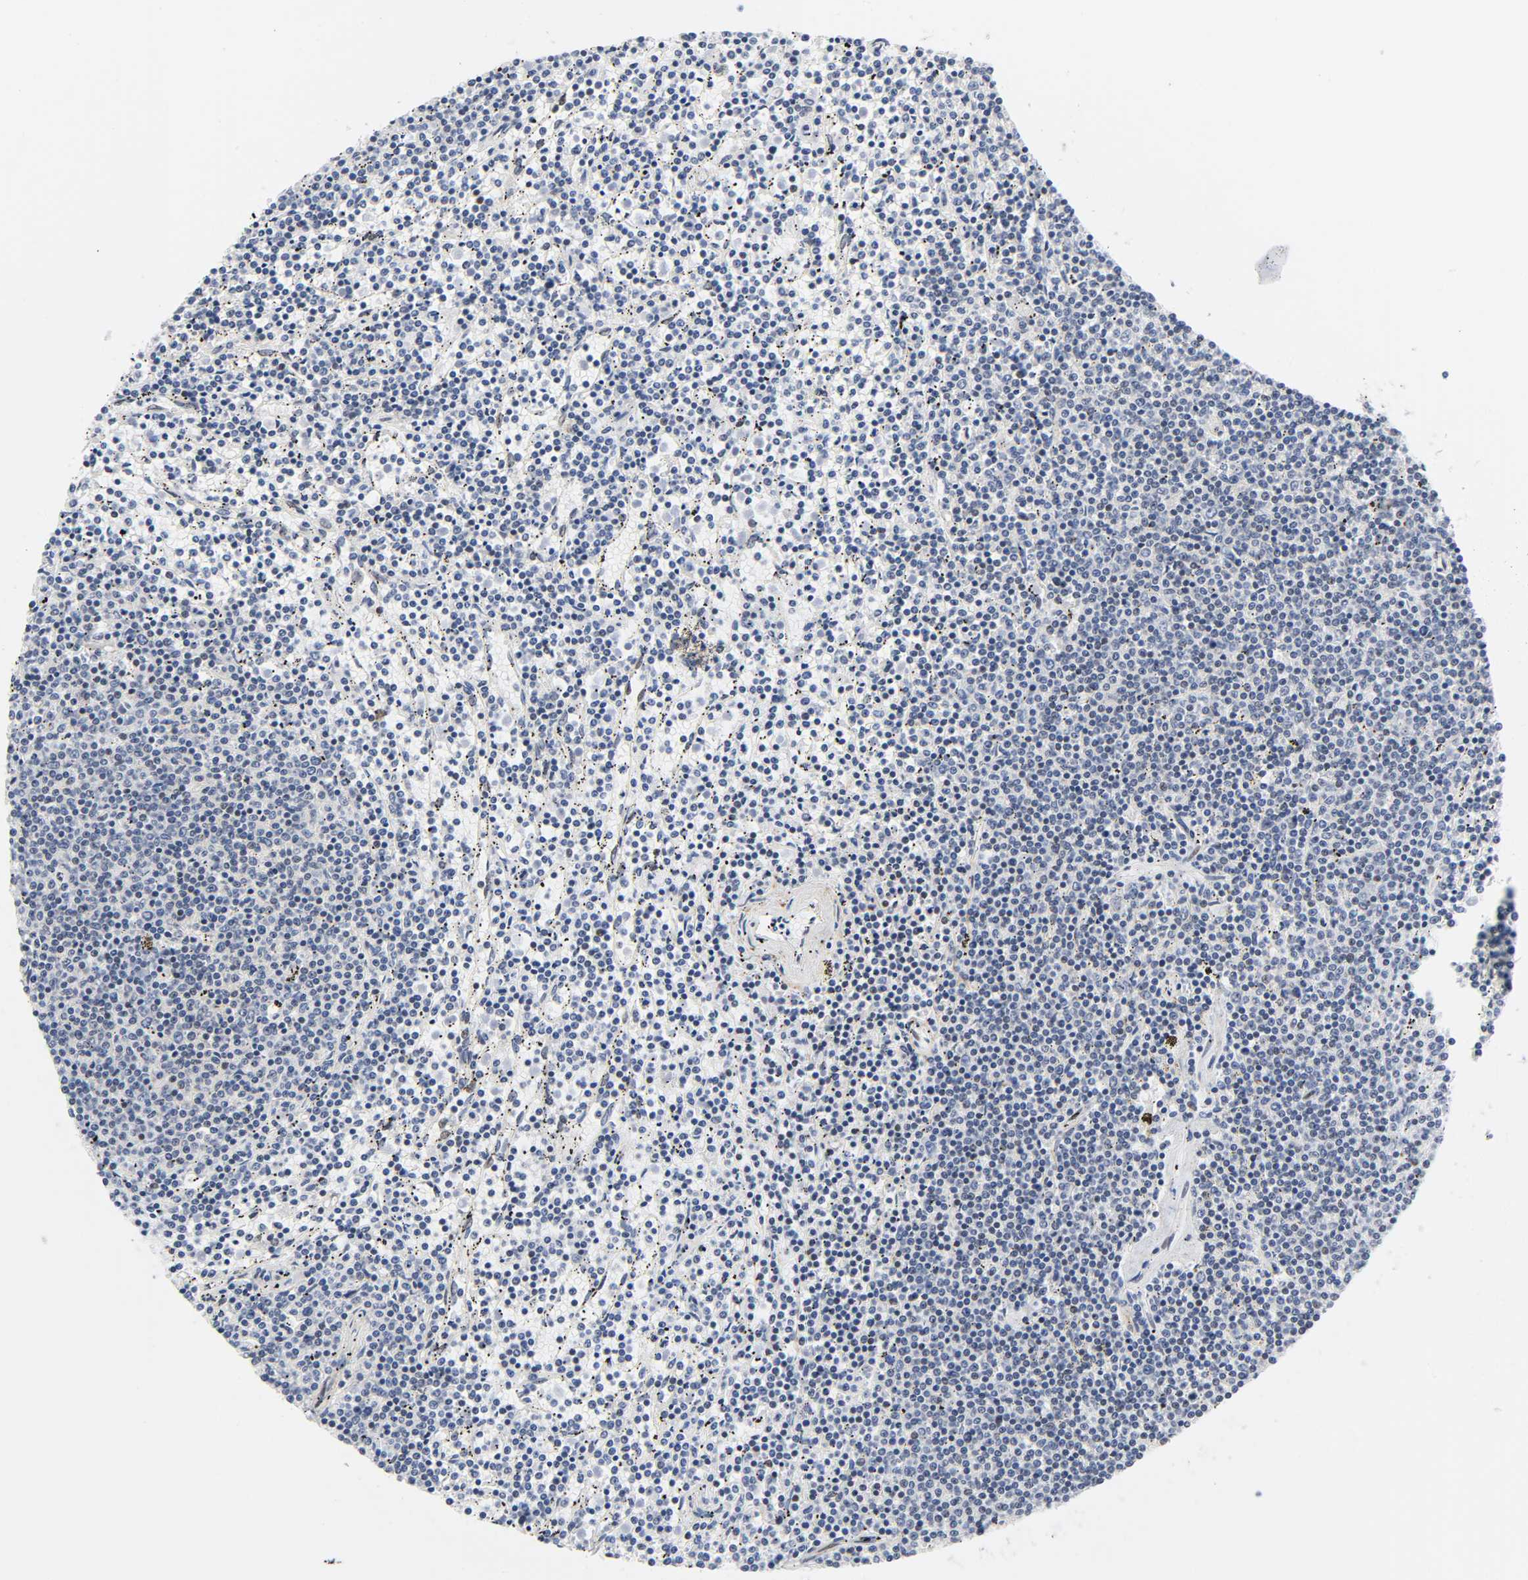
{"staining": {"intensity": "negative", "quantity": "none", "location": "none"}, "tissue": "lymphoma", "cell_type": "Tumor cells", "image_type": "cancer", "snomed": [{"axis": "morphology", "description": "Malignant lymphoma, non-Hodgkin's type, Low grade"}, {"axis": "topography", "description": "Spleen"}], "caption": "An immunohistochemistry (IHC) image of lymphoma is shown. There is no staining in tumor cells of lymphoma.", "gene": "DIDO1", "patient": {"sex": "female", "age": 50}}